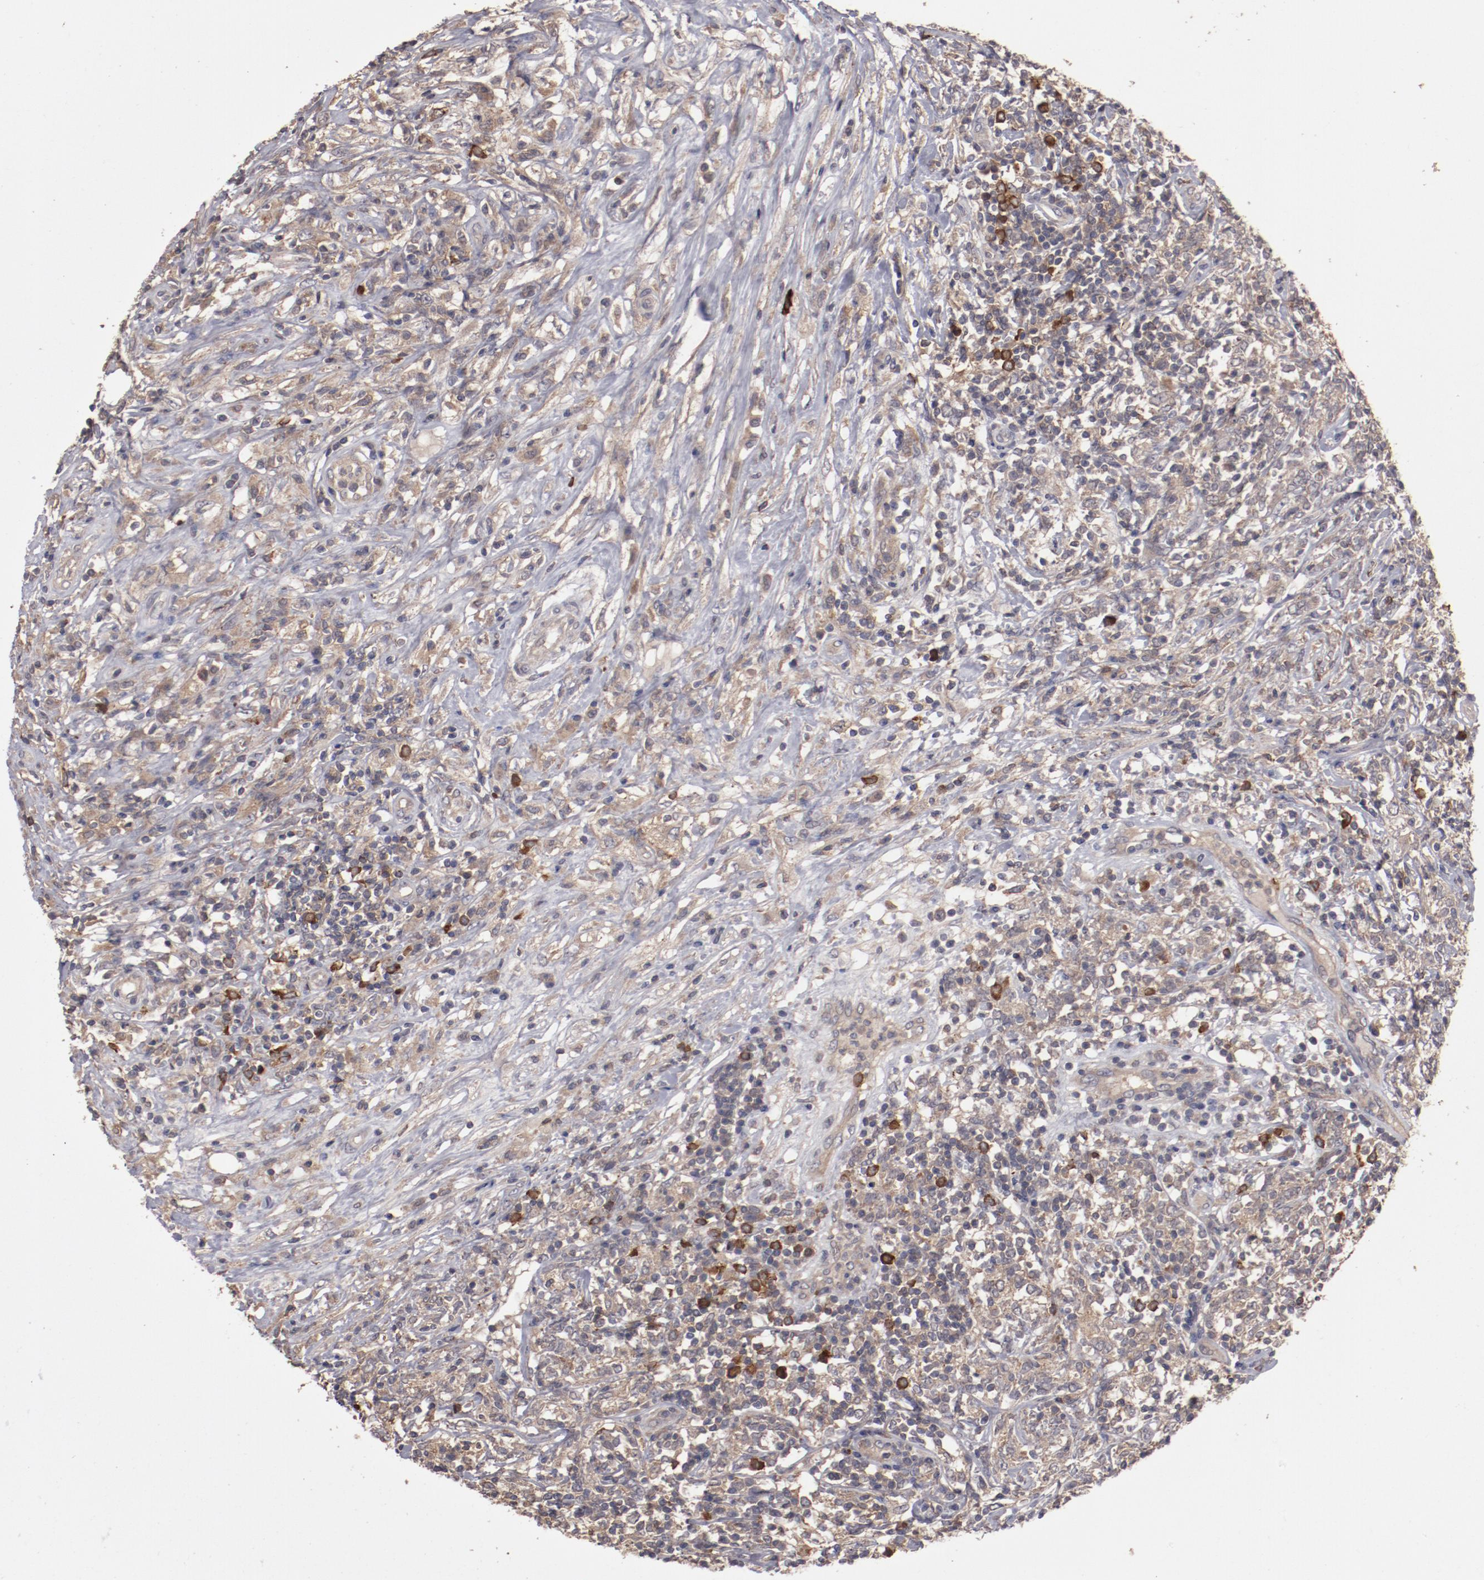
{"staining": {"intensity": "weak", "quantity": ">75%", "location": "cytoplasmic/membranous"}, "tissue": "lymphoma", "cell_type": "Tumor cells", "image_type": "cancer", "snomed": [{"axis": "morphology", "description": "Malignant lymphoma, non-Hodgkin's type, High grade"}, {"axis": "topography", "description": "Lymph node"}], "caption": "Lymphoma stained with a brown dye exhibits weak cytoplasmic/membranous positive positivity in approximately >75% of tumor cells.", "gene": "LRRC75B", "patient": {"sex": "female", "age": 84}}